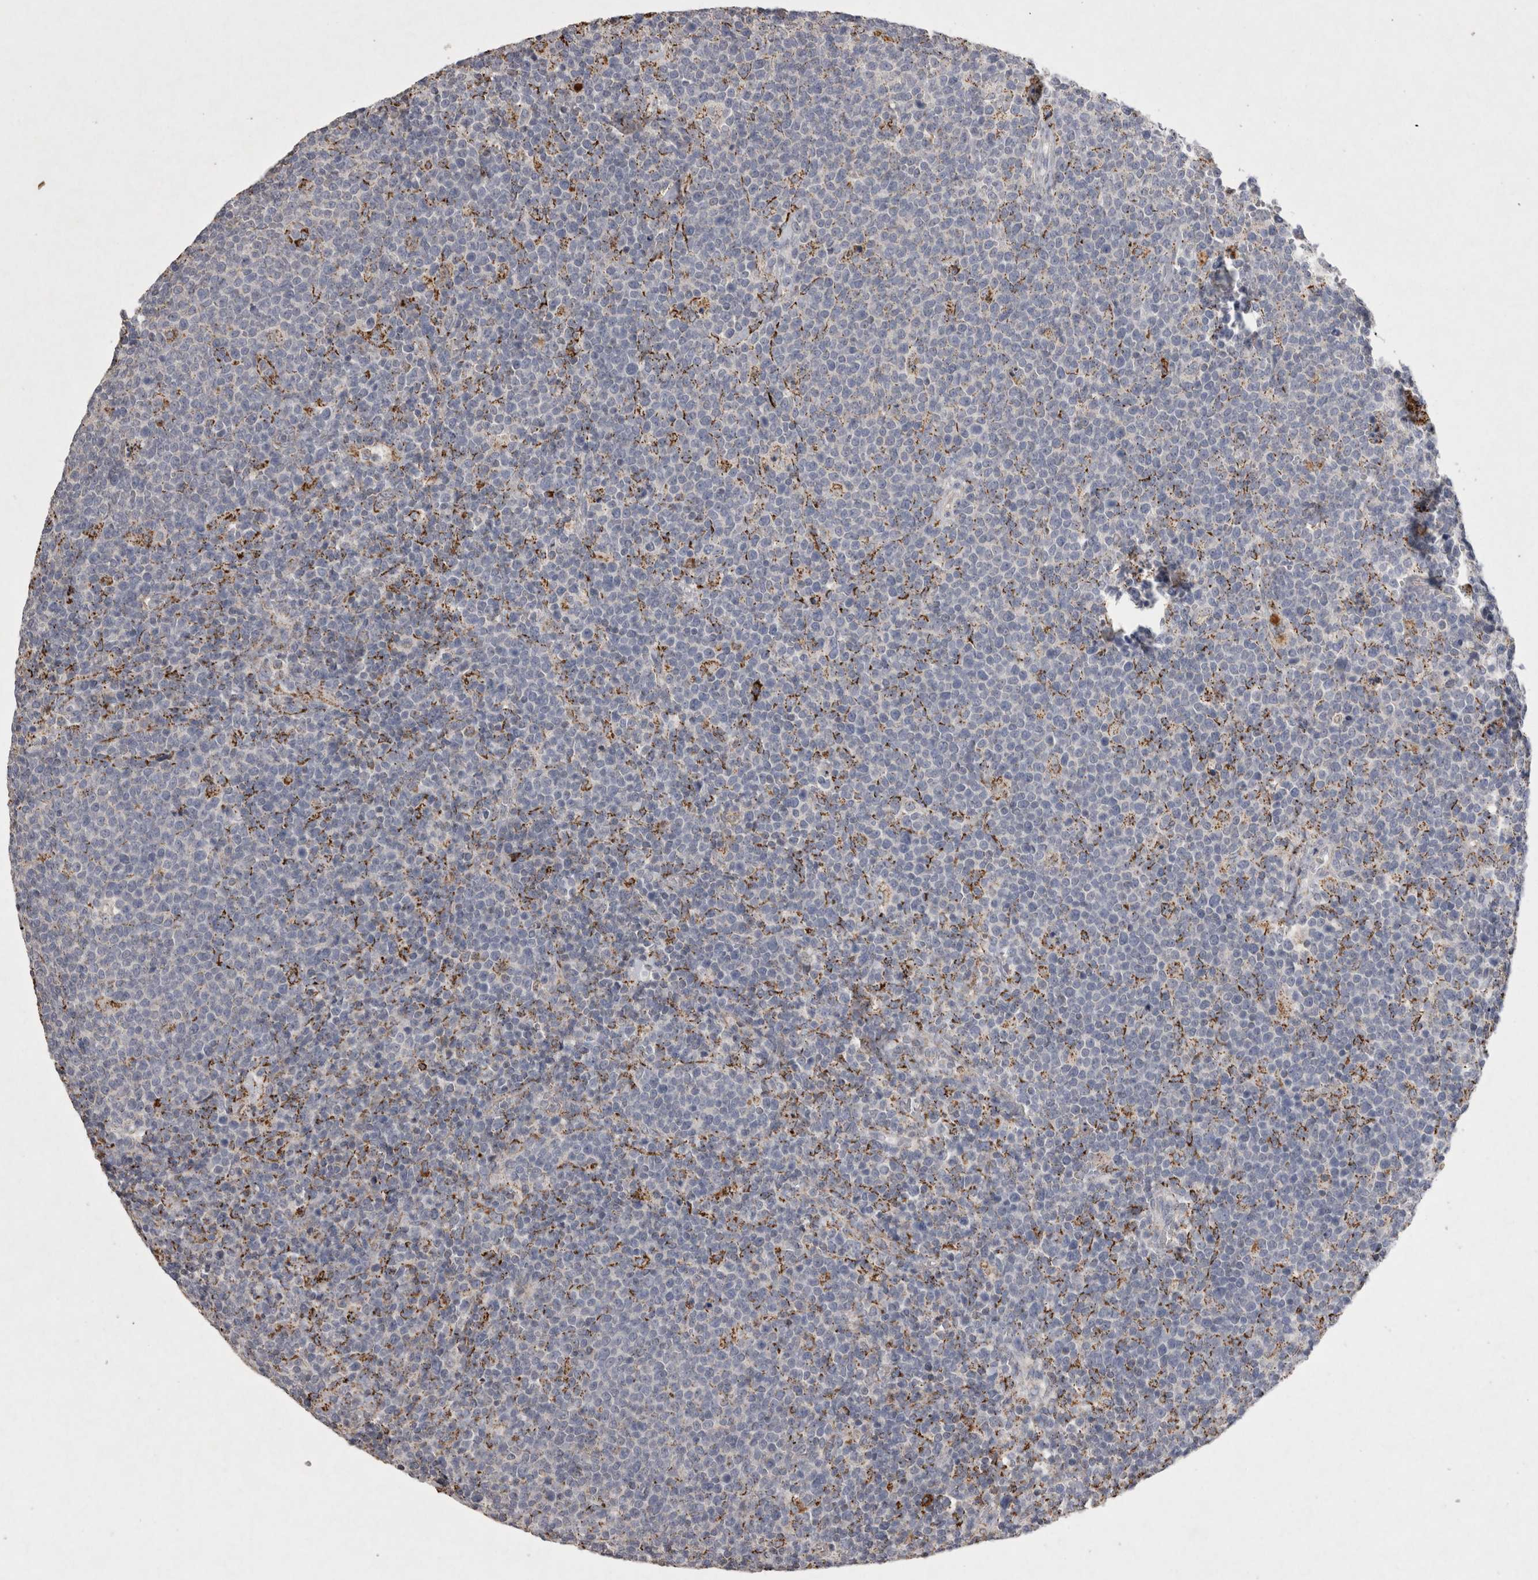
{"staining": {"intensity": "negative", "quantity": "none", "location": "none"}, "tissue": "lymphoma", "cell_type": "Tumor cells", "image_type": "cancer", "snomed": [{"axis": "morphology", "description": "Malignant lymphoma, non-Hodgkin's type, High grade"}, {"axis": "topography", "description": "Lymph node"}], "caption": "This is an IHC micrograph of human lymphoma. There is no expression in tumor cells.", "gene": "DKK3", "patient": {"sex": "male", "age": 61}}